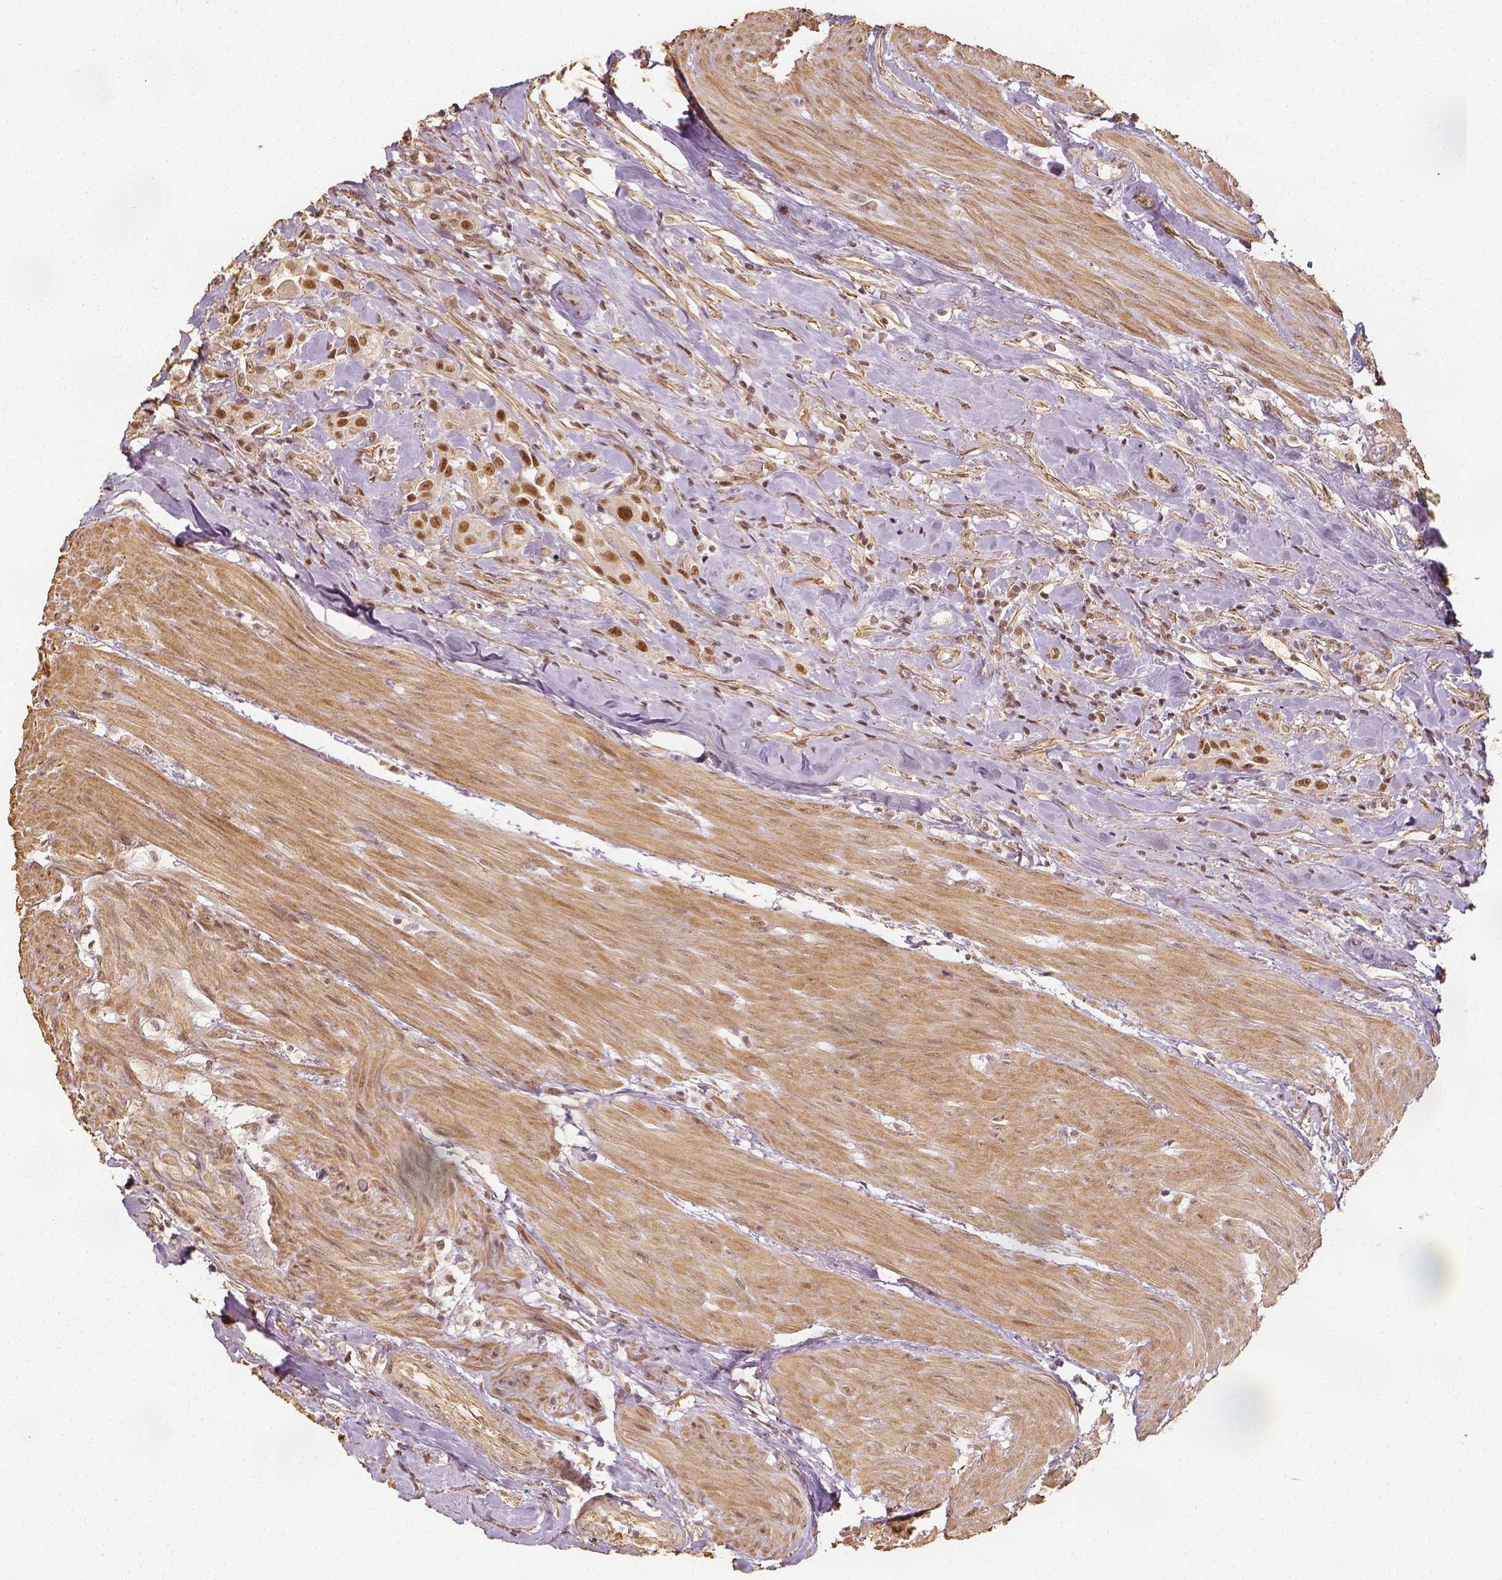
{"staining": {"intensity": "moderate", "quantity": ">75%", "location": "nuclear"}, "tissue": "urothelial cancer", "cell_type": "Tumor cells", "image_type": "cancer", "snomed": [{"axis": "morphology", "description": "Urothelial carcinoma, High grade"}, {"axis": "topography", "description": "Urinary bladder"}], "caption": "Immunohistochemistry (IHC) photomicrograph of neoplastic tissue: human urothelial cancer stained using immunohistochemistry (IHC) displays medium levels of moderate protein expression localized specifically in the nuclear of tumor cells, appearing as a nuclear brown color.", "gene": "HDAC1", "patient": {"sex": "male", "age": 79}}